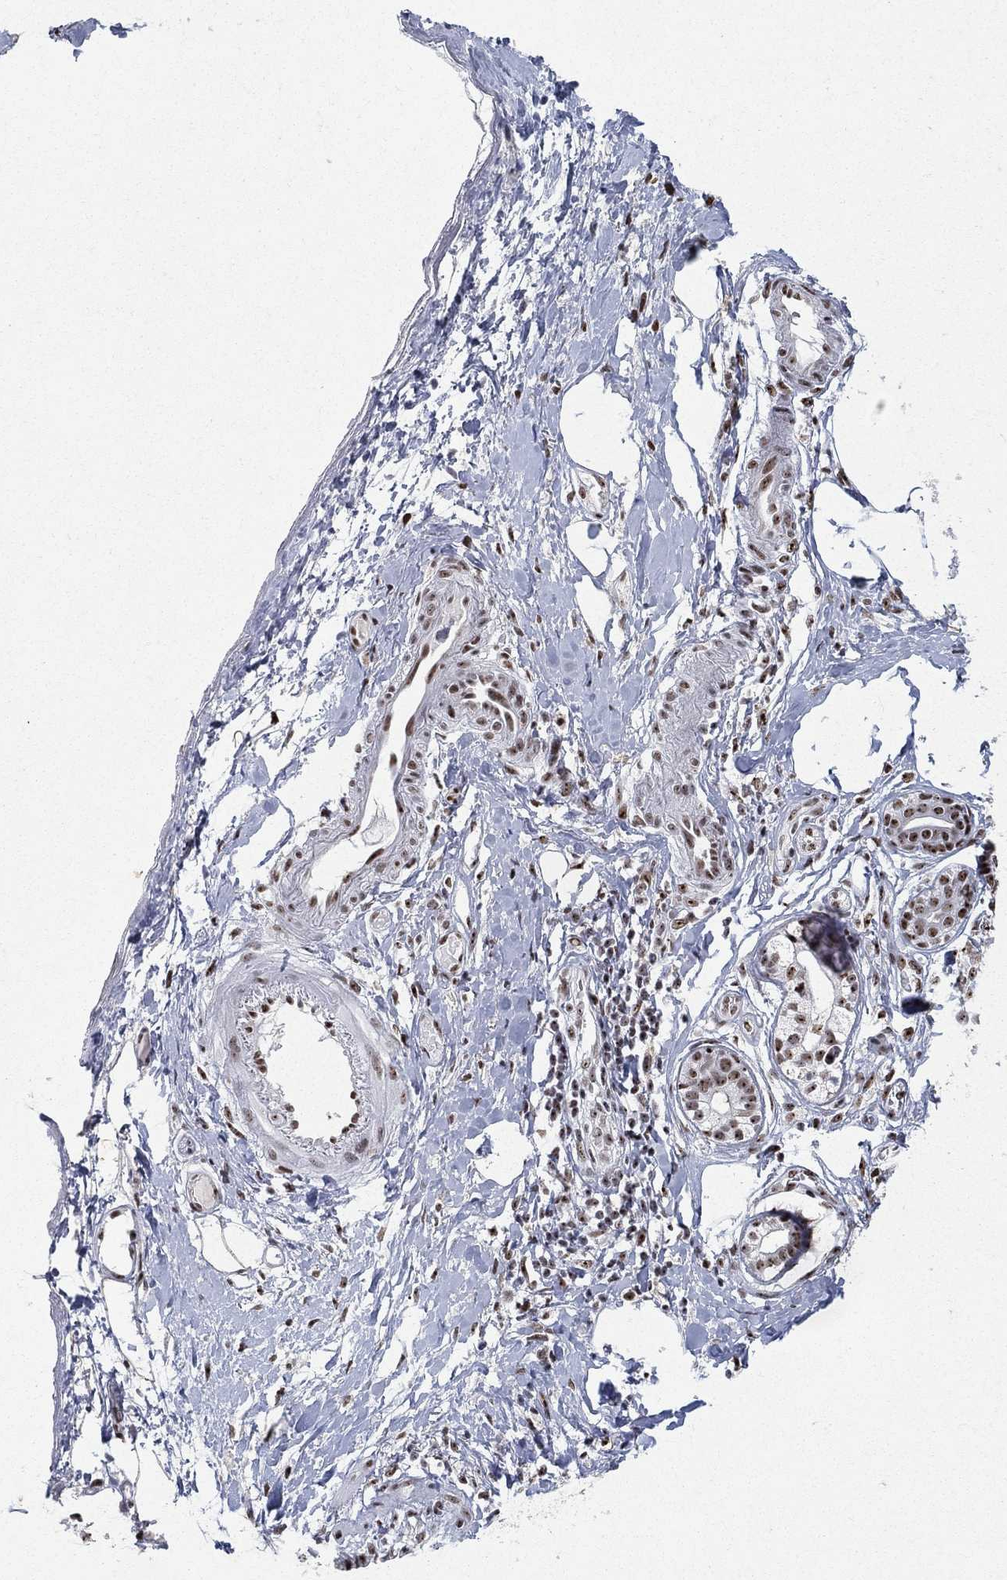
{"staining": {"intensity": "strong", "quantity": "<25%", "location": "nuclear"}, "tissue": "skin cancer", "cell_type": "Tumor cells", "image_type": "cancer", "snomed": [{"axis": "morphology", "description": "Squamous cell carcinoma, NOS"}, {"axis": "topography", "description": "Skin"}, {"axis": "topography", "description": "Subcutis"}], "caption": "Protein expression analysis of squamous cell carcinoma (skin) shows strong nuclear staining in about <25% of tumor cells.", "gene": "DDX27", "patient": {"sex": "male", "age": 73}}